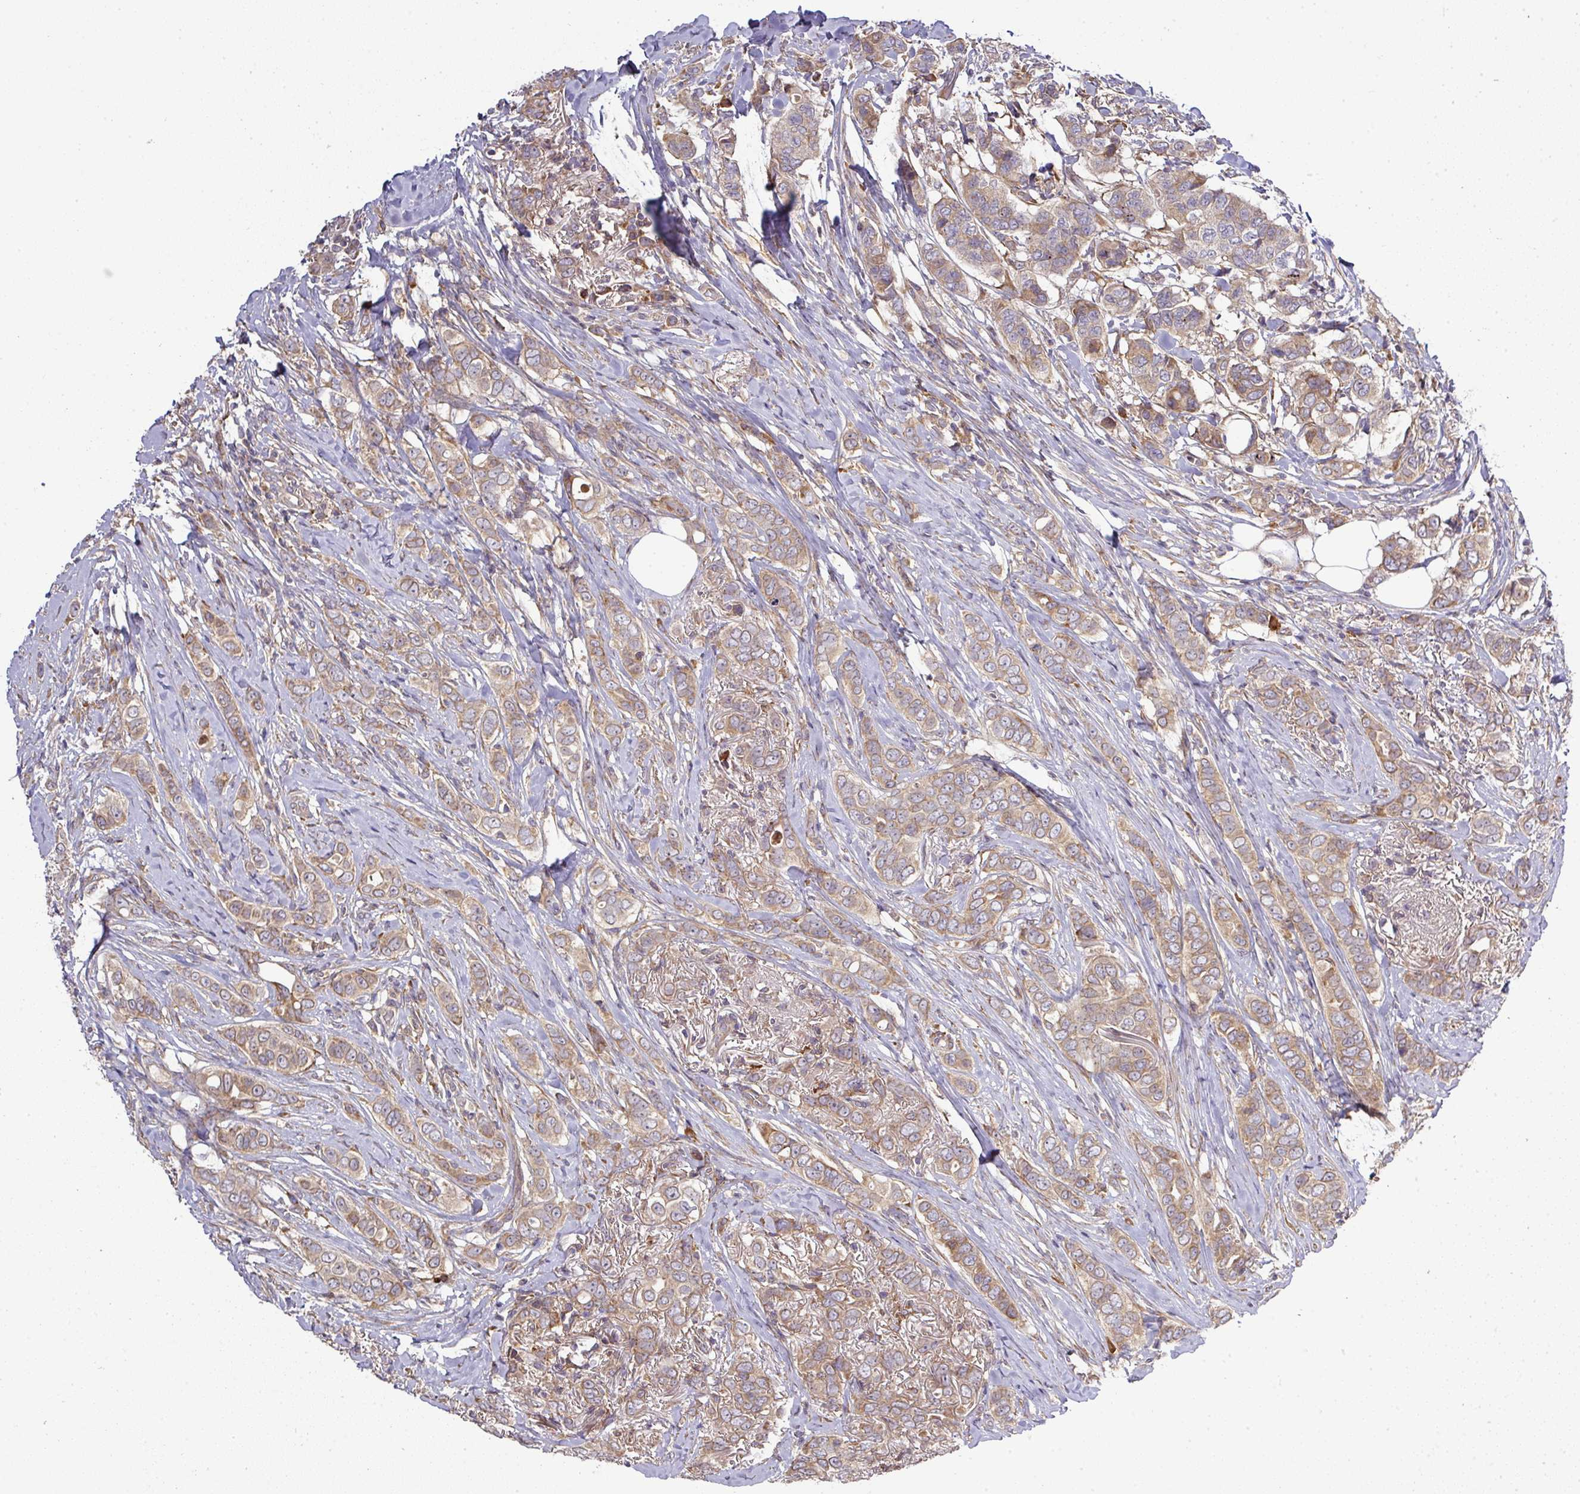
{"staining": {"intensity": "moderate", "quantity": ">75%", "location": "cytoplasmic/membranous"}, "tissue": "breast cancer", "cell_type": "Tumor cells", "image_type": "cancer", "snomed": [{"axis": "morphology", "description": "Lobular carcinoma"}, {"axis": "topography", "description": "Breast"}], "caption": "This is a micrograph of IHC staining of lobular carcinoma (breast), which shows moderate expression in the cytoplasmic/membranous of tumor cells.", "gene": "GALP", "patient": {"sex": "female", "age": 51}}